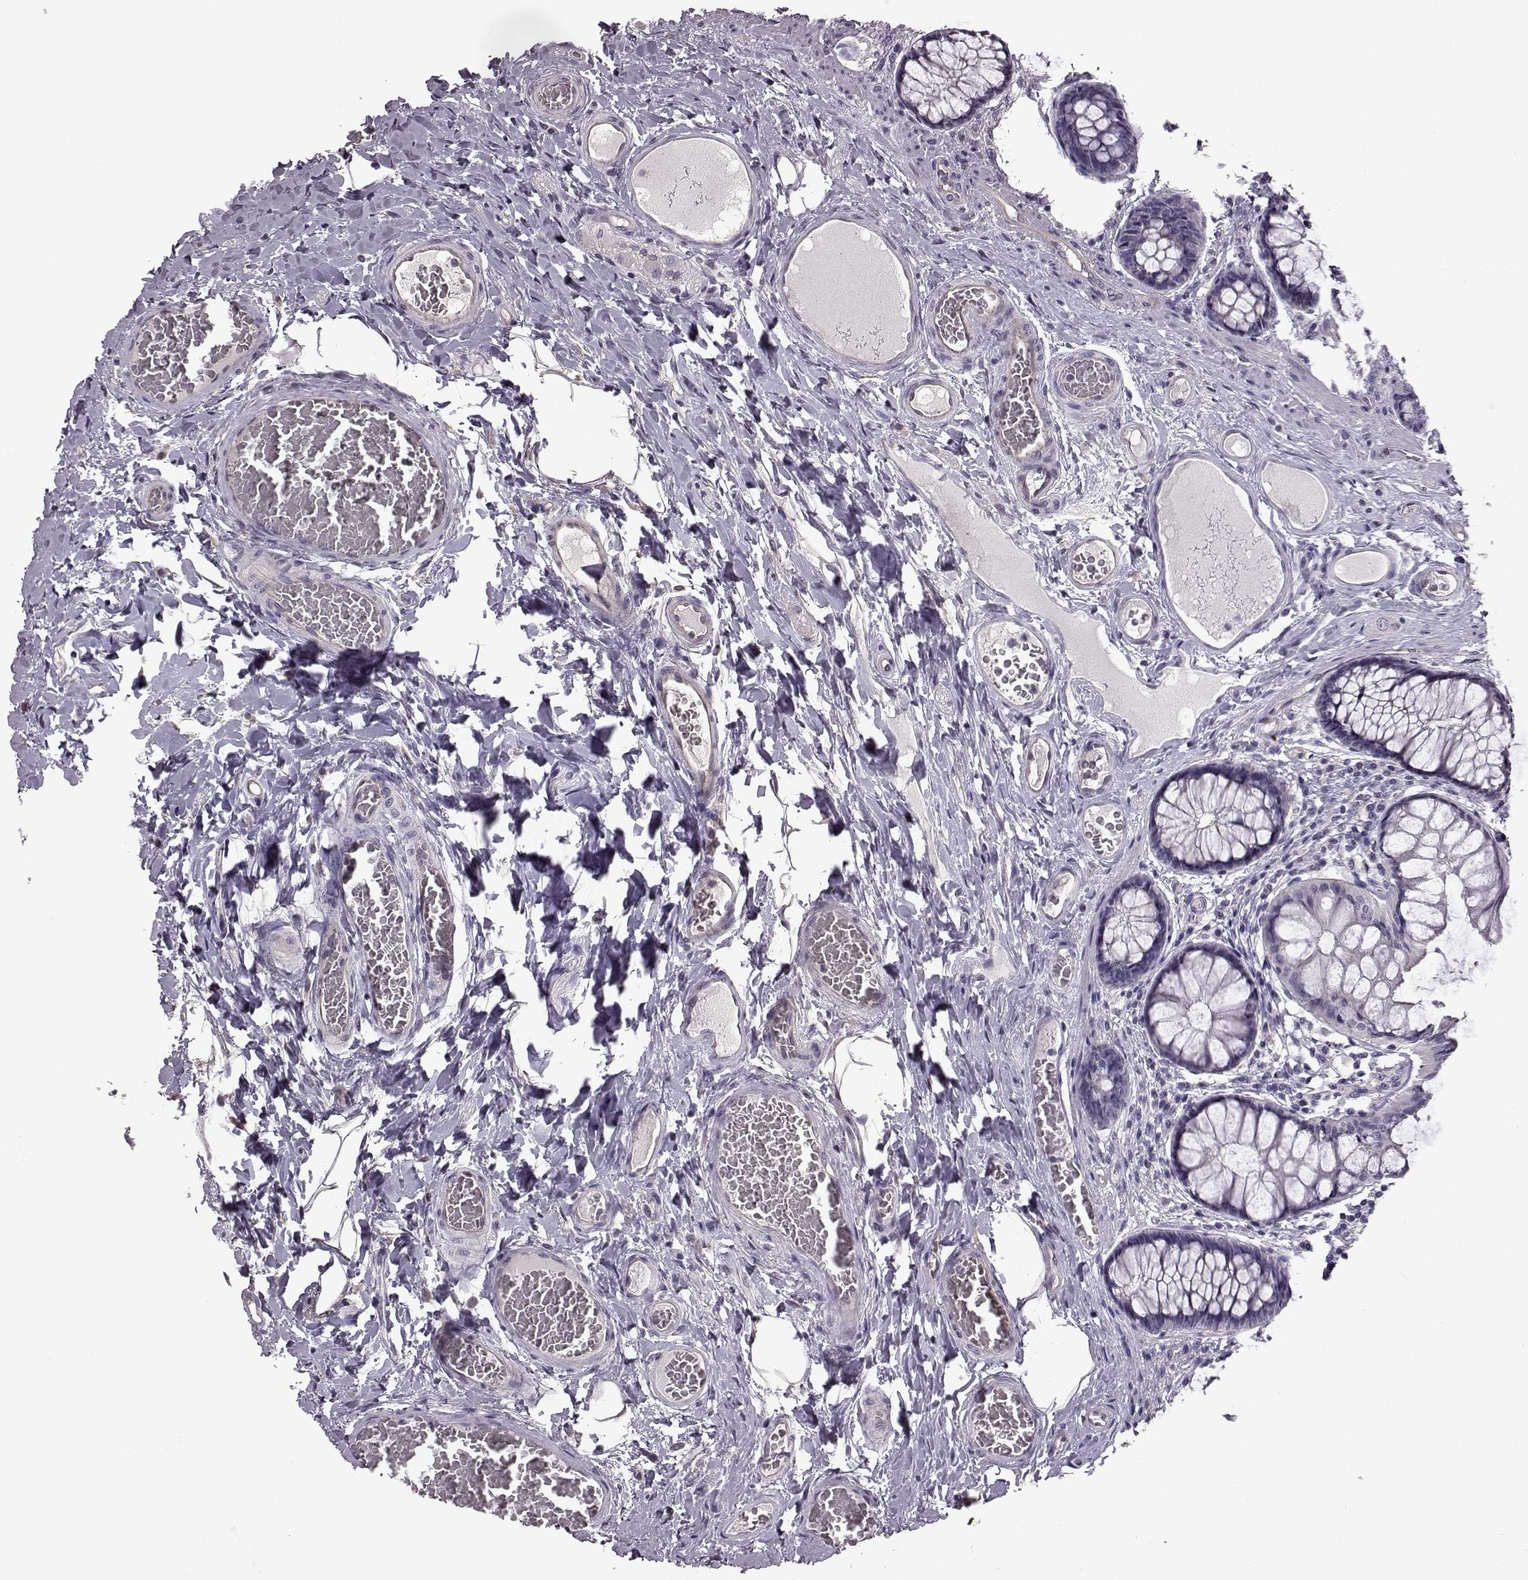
{"staining": {"intensity": "negative", "quantity": "none", "location": "none"}, "tissue": "colon", "cell_type": "Endothelial cells", "image_type": "normal", "snomed": [{"axis": "morphology", "description": "Normal tissue, NOS"}, {"axis": "topography", "description": "Colon"}], "caption": "This is a histopathology image of IHC staining of unremarkable colon, which shows no staining in endothelial cells. Brightfield microscopy of IHC stained with DAB (brown) and hematoxylin (blue), captured at high magnification.", "gene": "EDDM3B", "patient": {"sex": "female", "age": 65}}